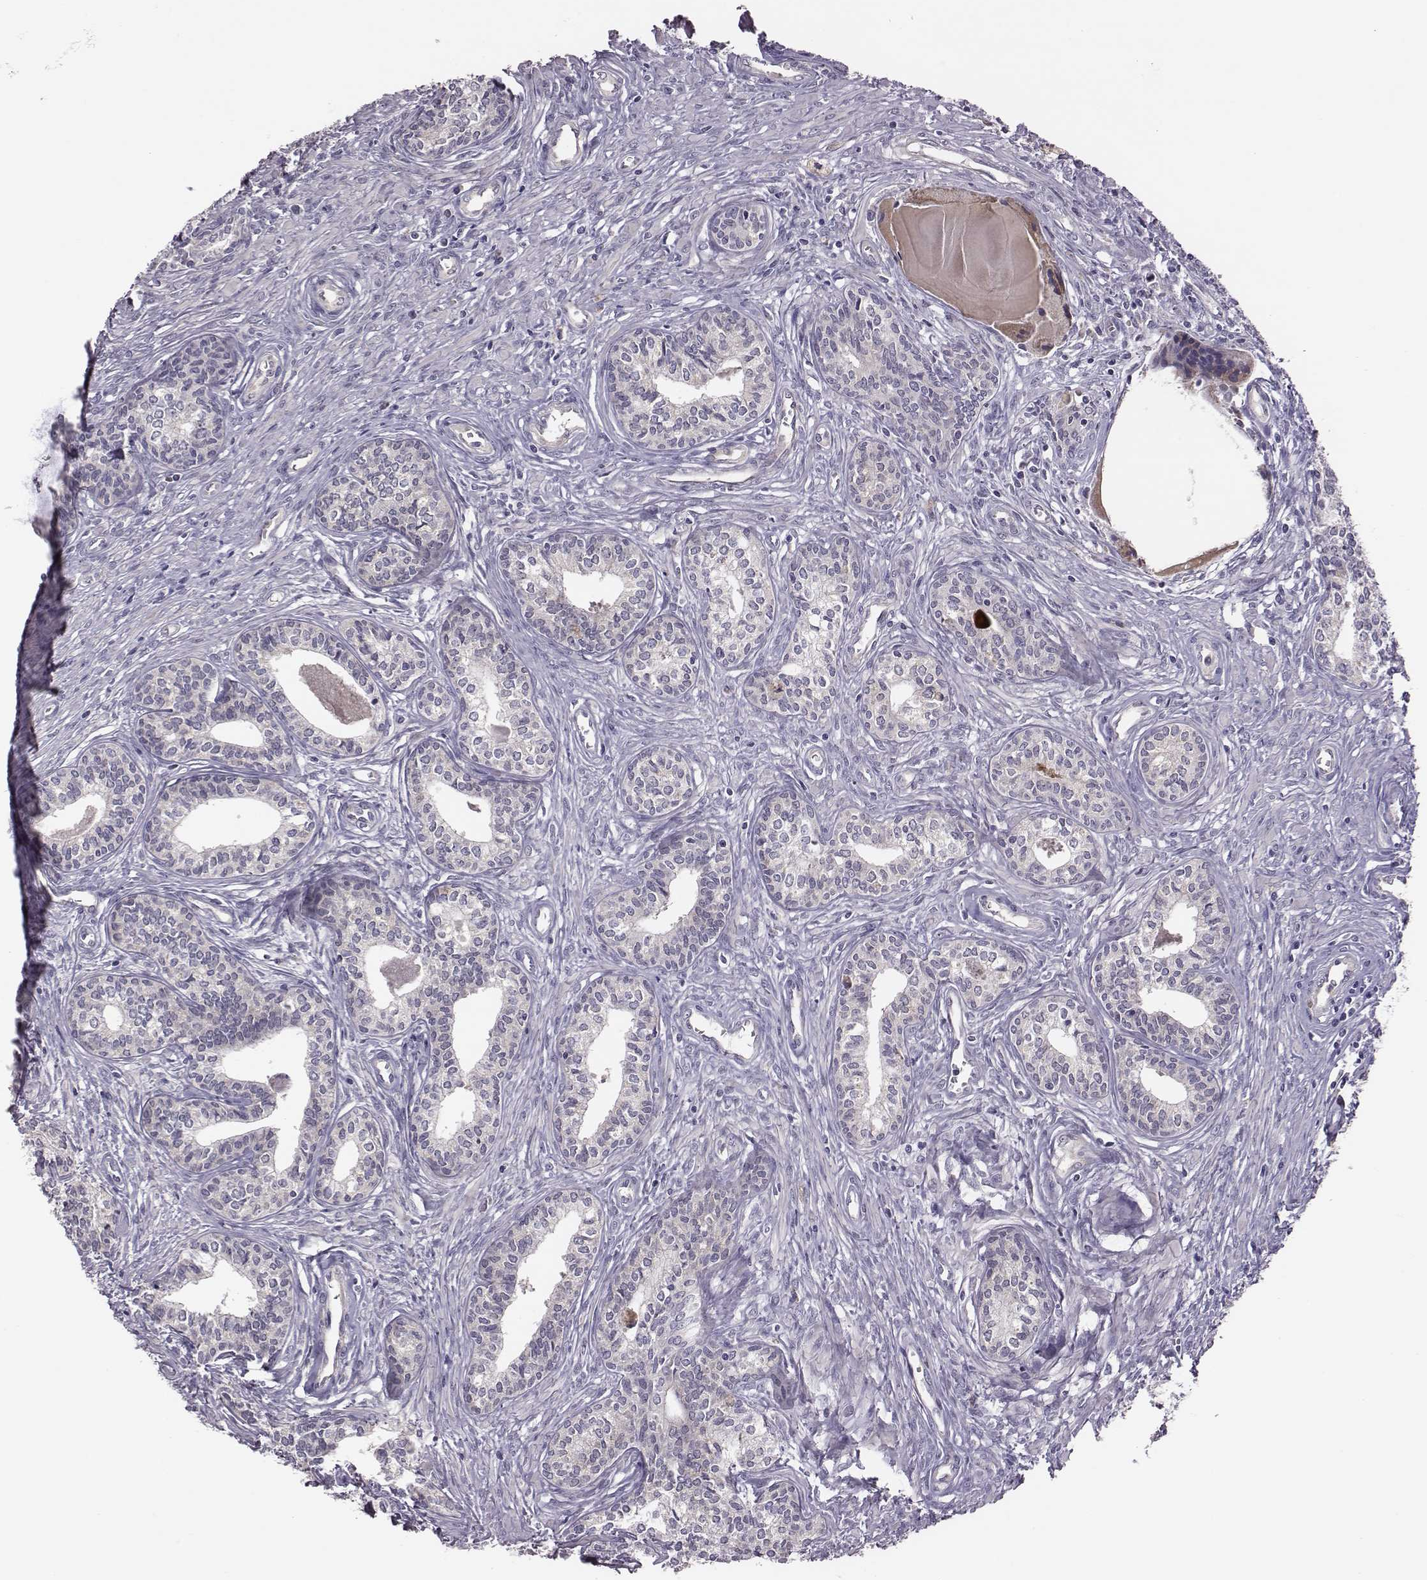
{"staining": {"intensity": "negative", "quantity": "none", "location": "none"}, "tissue": "prostate", "cell_type": "Glandular cells", "image_type": "normal", "snomed": [{"axis": "morphology", "description": "Normal tissue, NOS"}, {"axis": "topography", "description": "Prostate"}], "caption": "High power microscopy histopathology image of an IHC histopathology image of benign prostate, revealing no significant staining in glandular cells.", "gene": "KMO", "patient": {"sex": "male", "age": 60}}